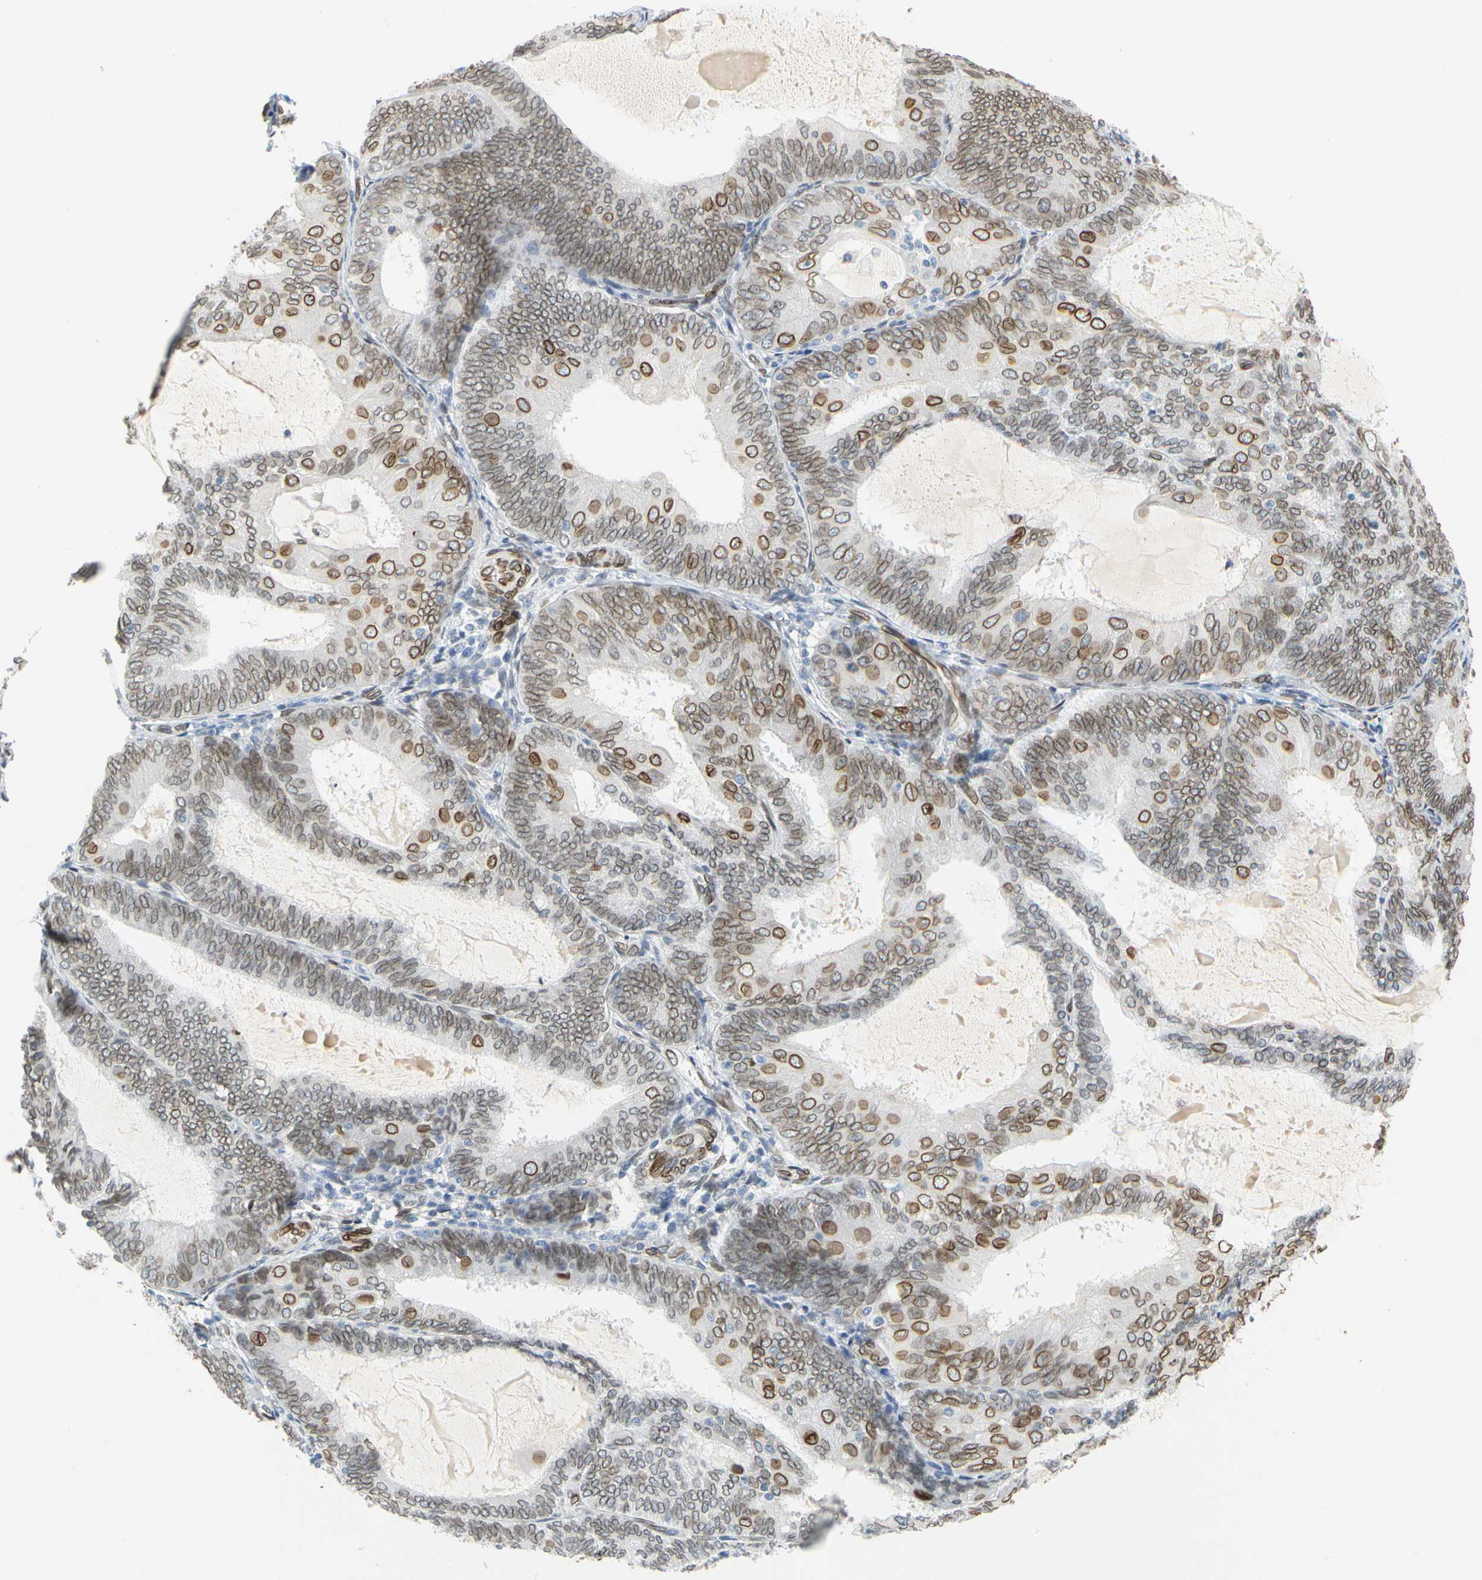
{"staining": {"intensity": "moderate", "quantity": ">75%", "location": "cytoplasmic/membranous,nuclear"}, "tissue": "endometrial cancer", "cell_type": "Tumor cells", "image_type": "cancer", "snomed": [{"axis": "morphology", "description": "Adenocarcinoma, NOS"}, {"axis": "topography", "description": "Endometrium"}], "caption": "Endometrial cancer was stained to show a protein in brown. There is medium levels of moderate cytoplasmic/membranous and nuclear expression in approximately >75% of tumor cells.", "gene": "SUN1", "patient": {"sex": "female", "age": 81}}